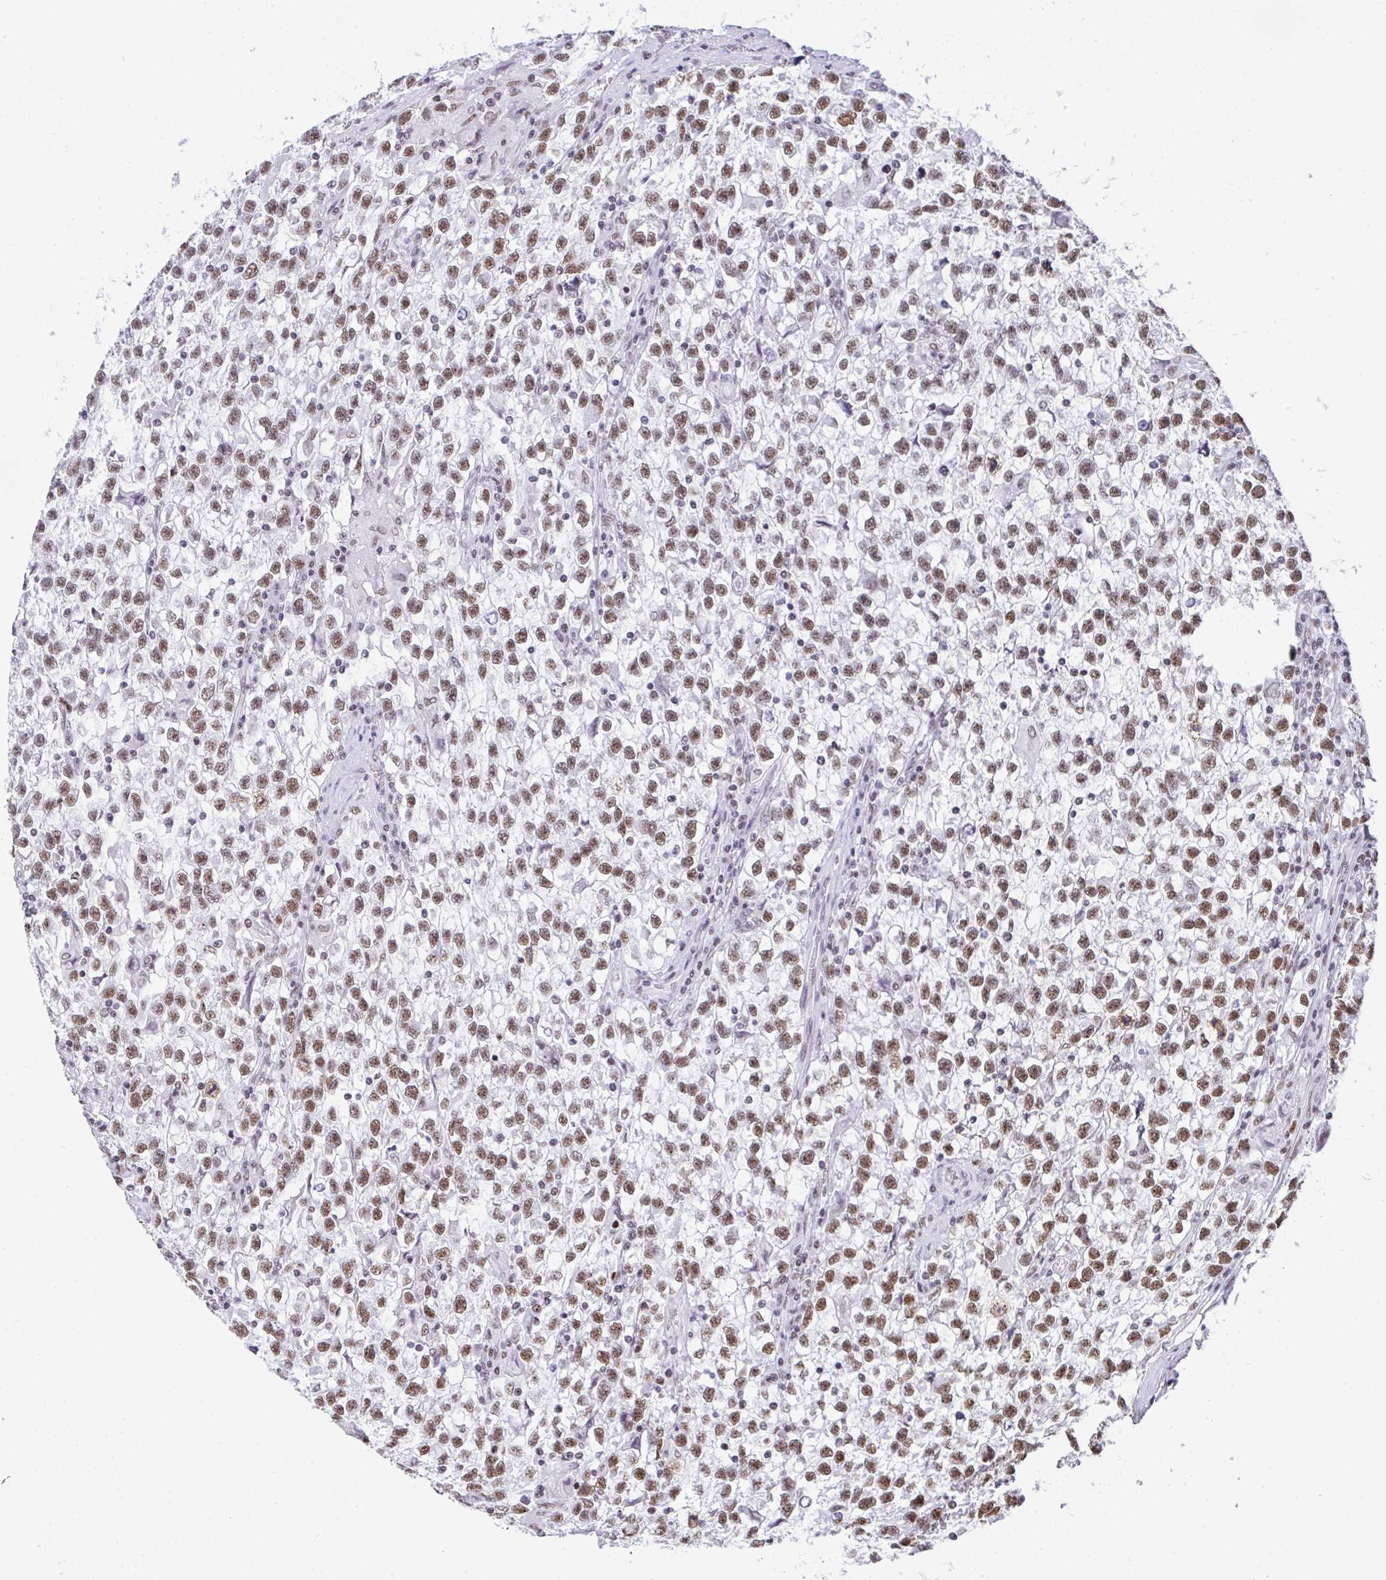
{"staining": {"intensity": "moderate", "quantity": ">75%", "location": "nuclear"}, "tissue": "testis cancer", "cell_type": "Tumor cells", "image_type": "cancer", "snomed": [{"axis": "morphology", "description": "Seminoma, NOS"}, {"axis": "topography", "description": "Testis"}], "caption": "Tumor cells exhibit moderate nuclear expression in approximately >75% of cells in seminoma (testis).", "gene": "DDX52", "patient": {"sex": "male", "age": 31}}